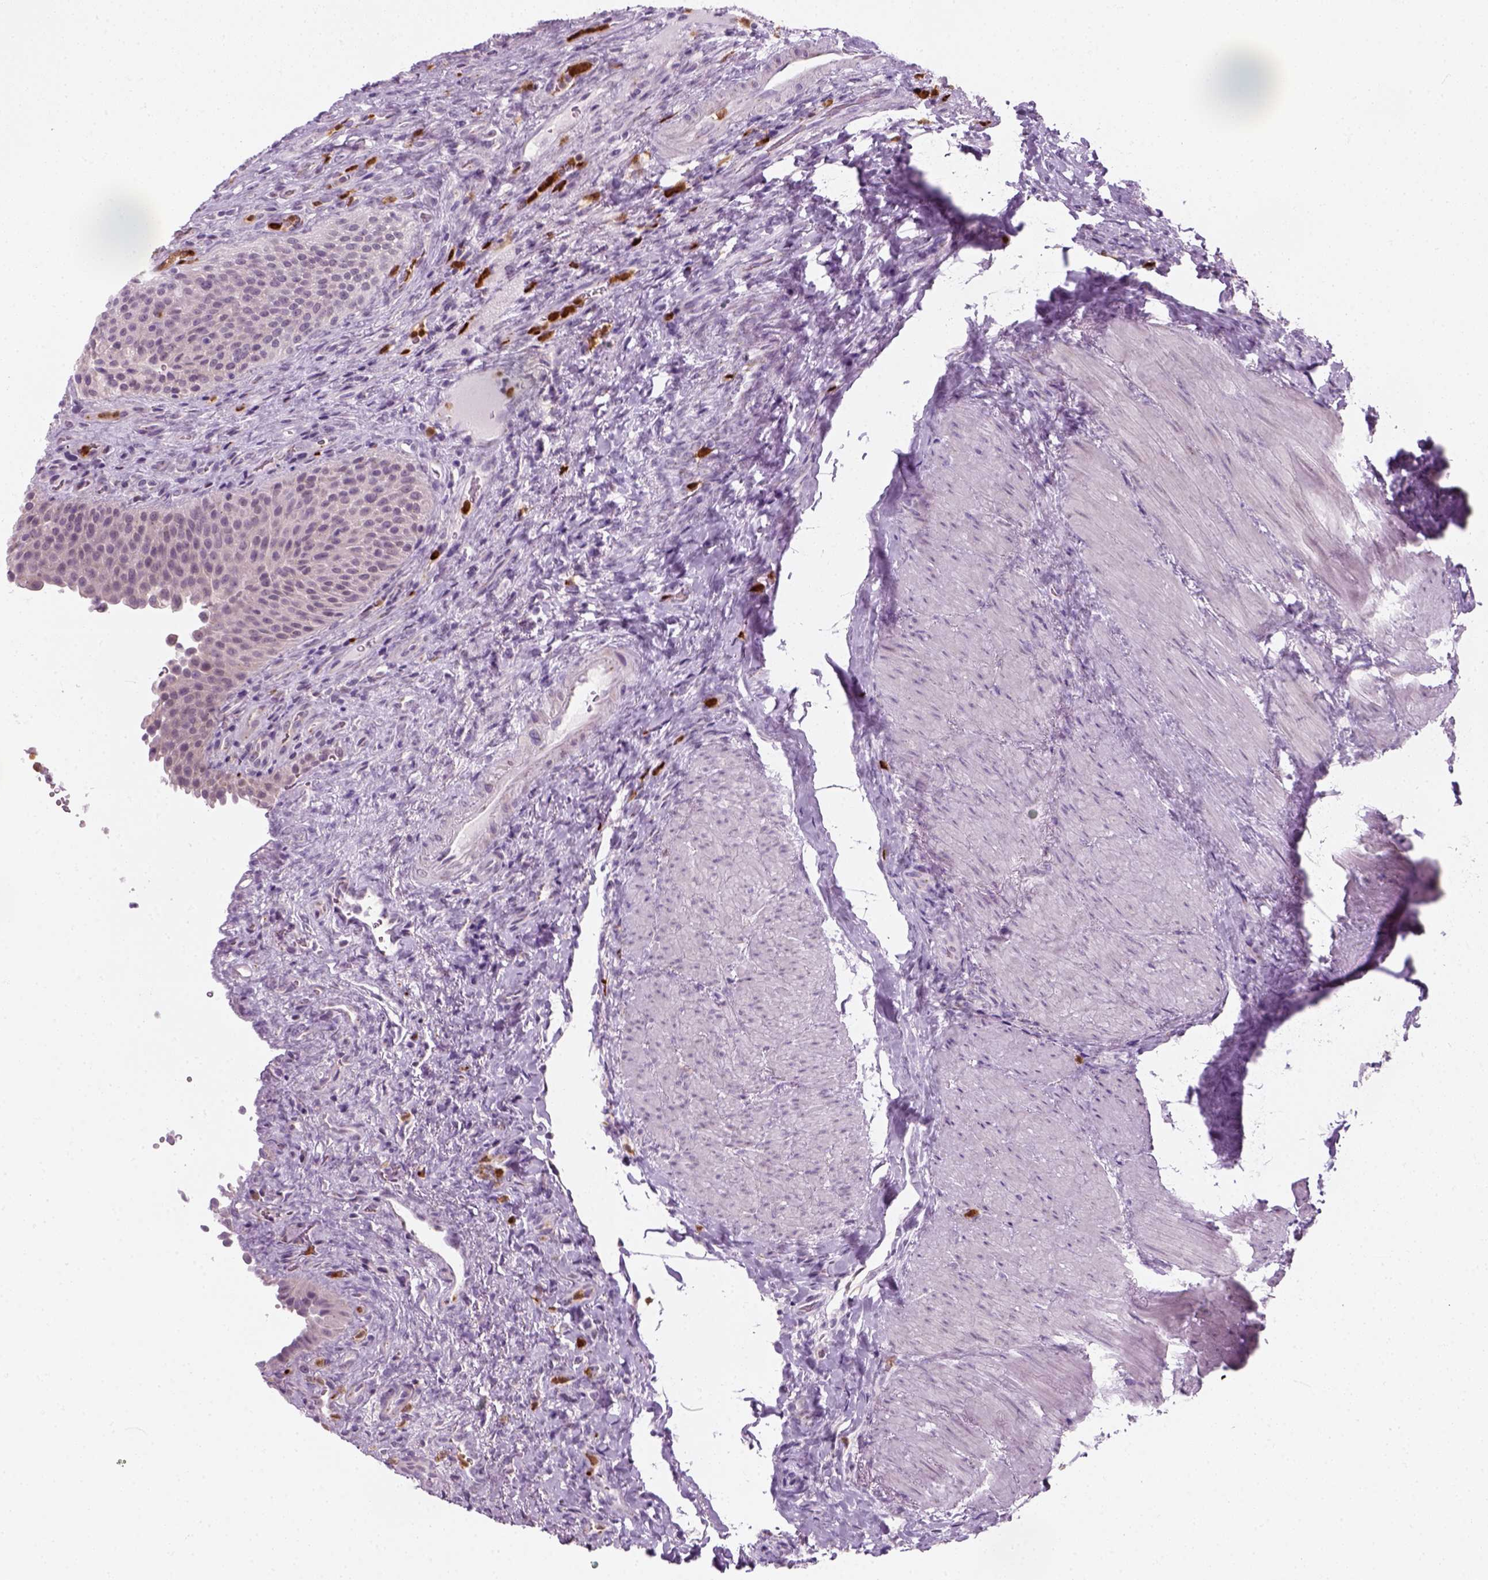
{"staining": {"intensity": "negative", "quantity": "none", "location": "none"}, "tissue": "urinary bladder", "cell_type": "Urothelial cells", "image_type": "normal", "snomed": [{"axis": "morphology", "description": "Normal tissue, NOS"}, {"axis": "topography", "description": "Urinary bladder"}, {"axis": "topography", "description": "Peripheral nerve tissue"}], "caption": "IHC micrograph of benign urinary bladder: human urinary bladder stained with DAB (3,3'-diaminobenzidine) shows no significant protein expression in urothelial cells. The staining was performed using DAB (3,3'-diaminobenzidine) to visualize the protein expression in brown, while the nuclei were stained in blue with hematoxylin (Magnification: 20x).", "gene": "IL4", "patient": {"sex": "male", "age": 66}}